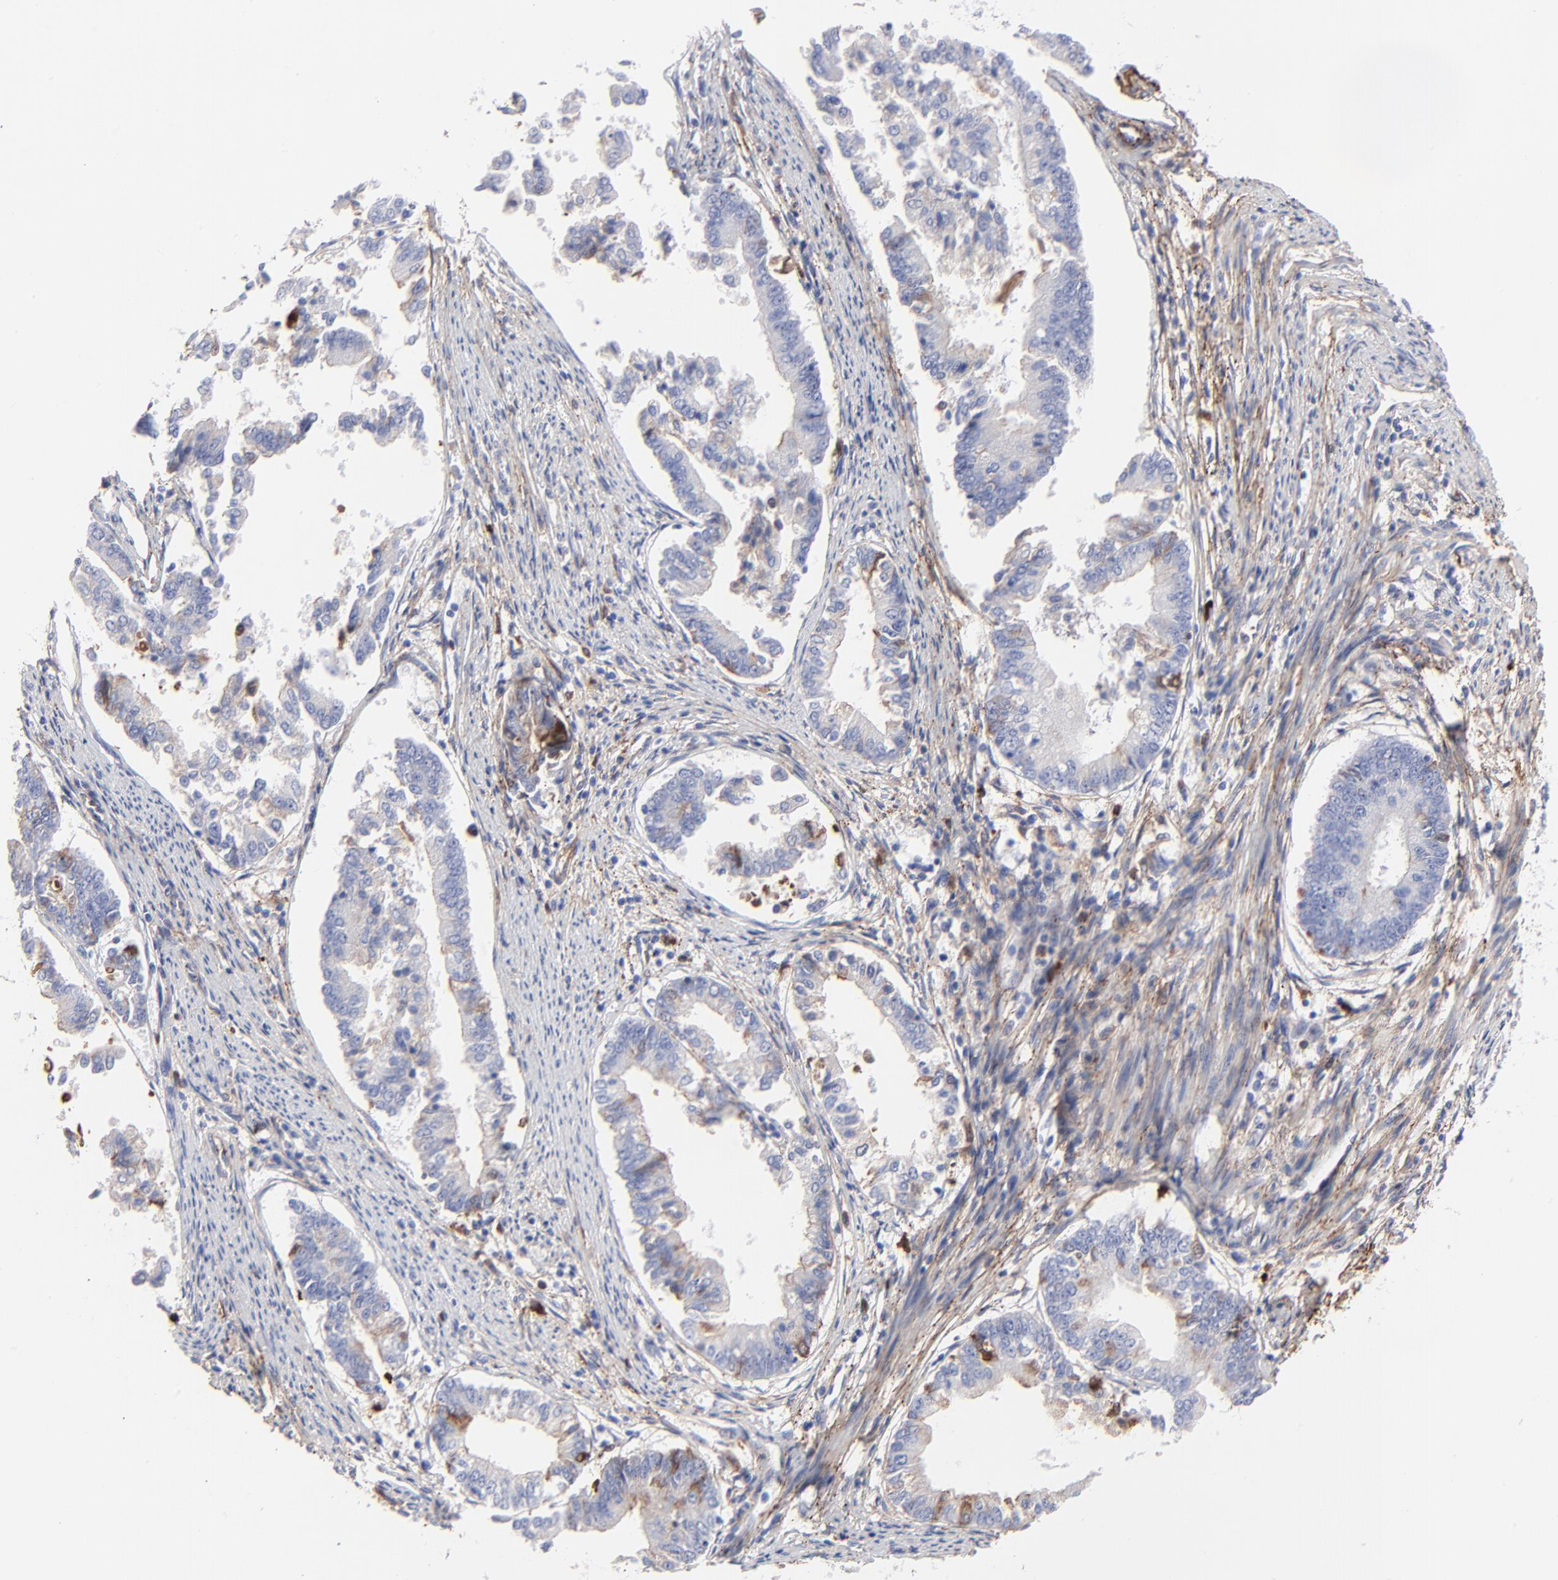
{"staining": {"intensity": "negative", "quantity": "none", "location": "none"}, "tissue": "endometrial cancer", "cell_type": "Tumor cells", "image_type": "cancer", "snomed": [{"axis": "morphology", "description": "Adenocarcinoma, NOS"}, {"axis": "topography", "description": "Endometrium"}], "caption": "A high-resolution histopathology image shows IHC staining of endometrial adenocarcinoma, which exhibits no significant expression in tumor cells. (Immunohistochemistry, brightfield microscopy, high magnification).", "gene": "FBLN2", "patient": {"sex": "female", "age": 63}}